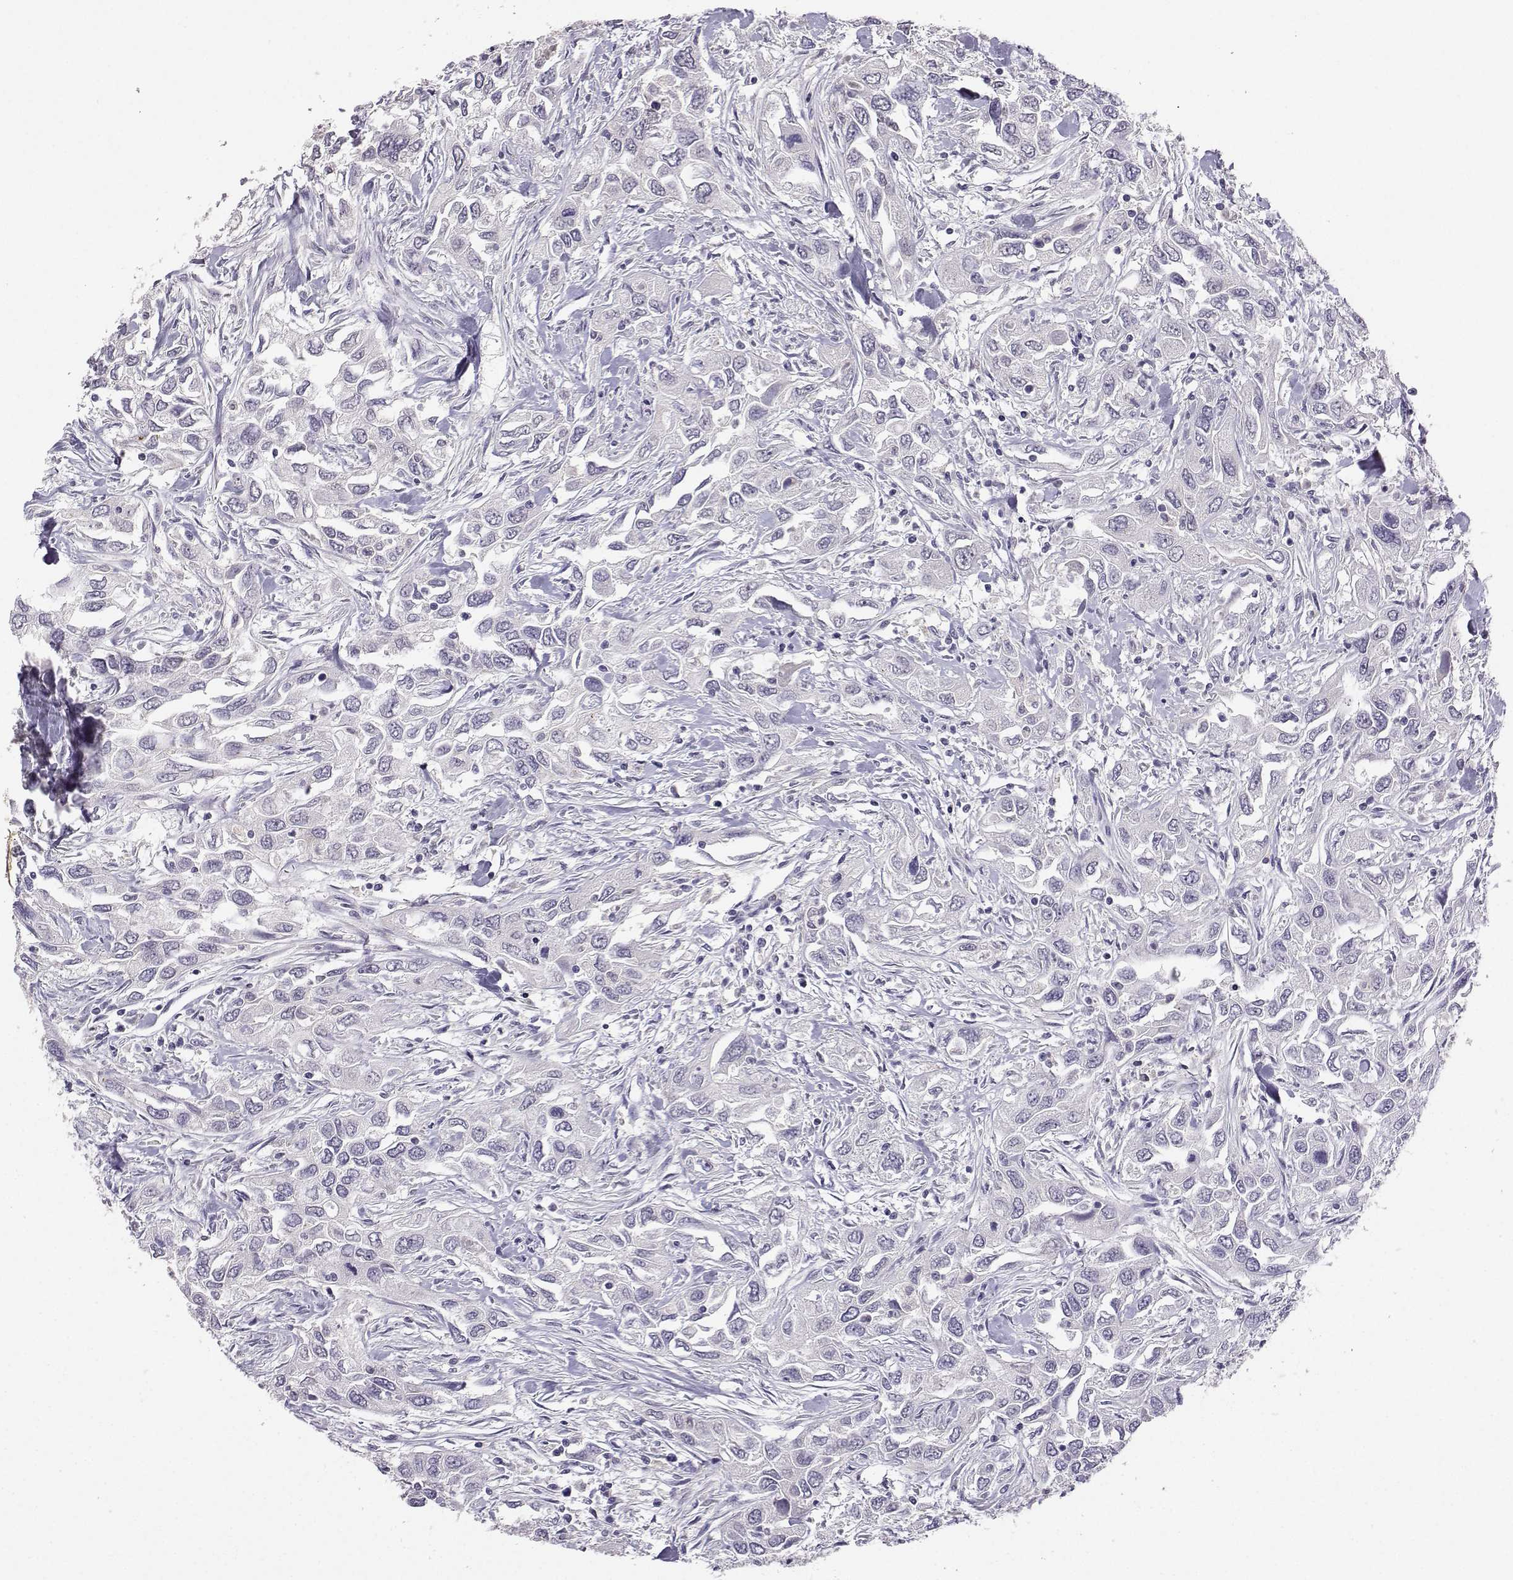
{"staining": {"intensity": "negative", "quantity": "none", "location": "none"}, "tissue": "urothelial cancer", "cell_type": "Tumor cells", "image_type": "cancer", "snomed": [{"axis": "morphology", "description": "Urothelial carcinoma, High grade"}, {"axis": "topography", "description": "Urinary bladder"}], "caption": "A histopathology image of human urothelial cancer is negative for staining in tumor cells.", "gene": "TBR1", "patient": {"sex": "male", "age": 76}}